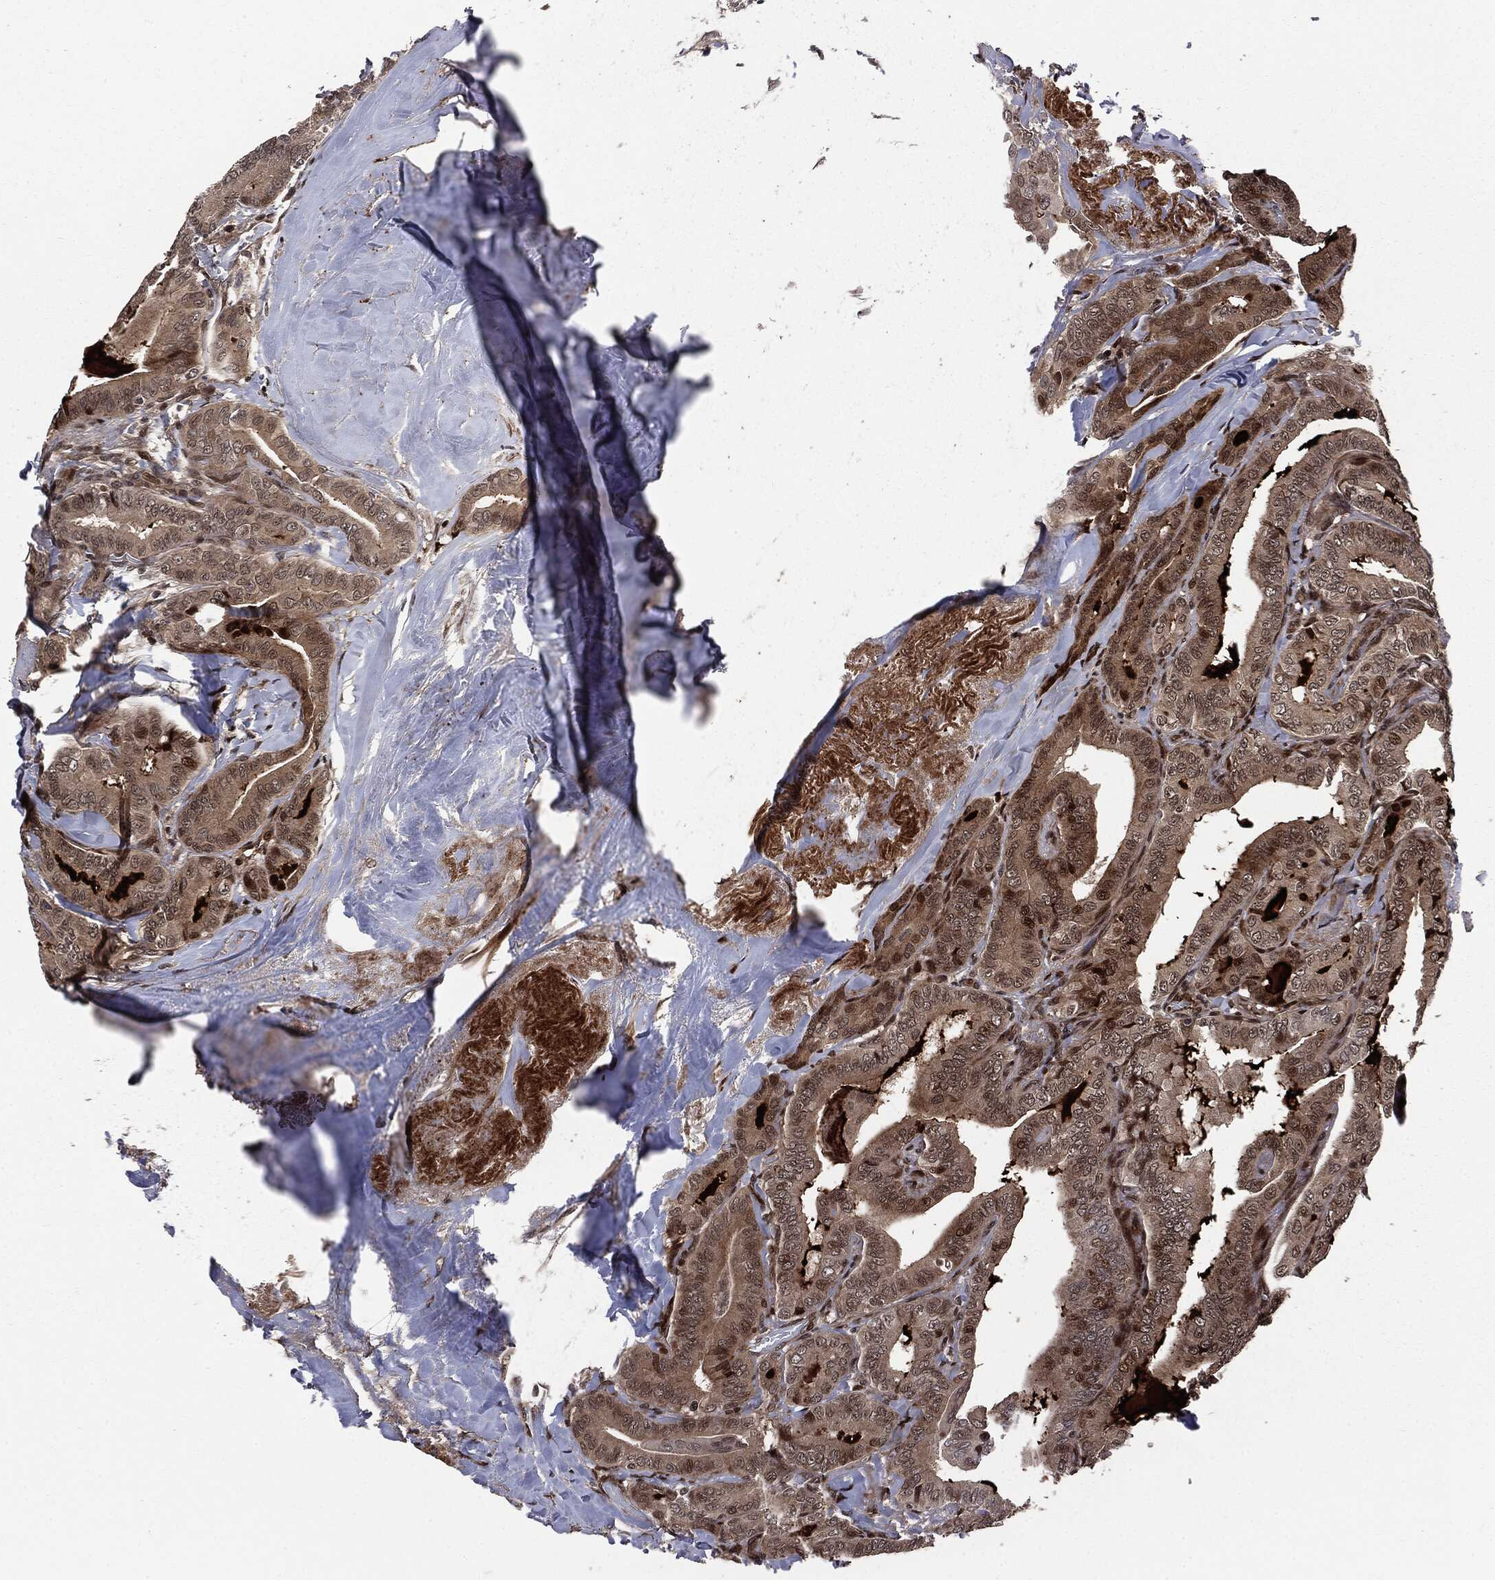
{"staining": {"intensity": "moderate", "quantity": "<25%", "location": "cytoplasmic/membranous,nuclear"}, "tissue": "thyroid cancer", "cell_type": "Tumor cells", "image_type": "cancer", "snomed": [{"axis": "morphology", "description": "Papillary adenocarcinoma, NOS"}, {"axis": "topography", "description": "Thyroid gland"}], "caption": "Immunohistochemistry (IHC) of papillary adenocarcinoma (thyroid) shows low levels of moderate cytoplasmic/membranous and nuclear positivity in about <25% of tumor cells.", "gene": "SMAD4", "patient": {"sex": "male", "age": 61}}